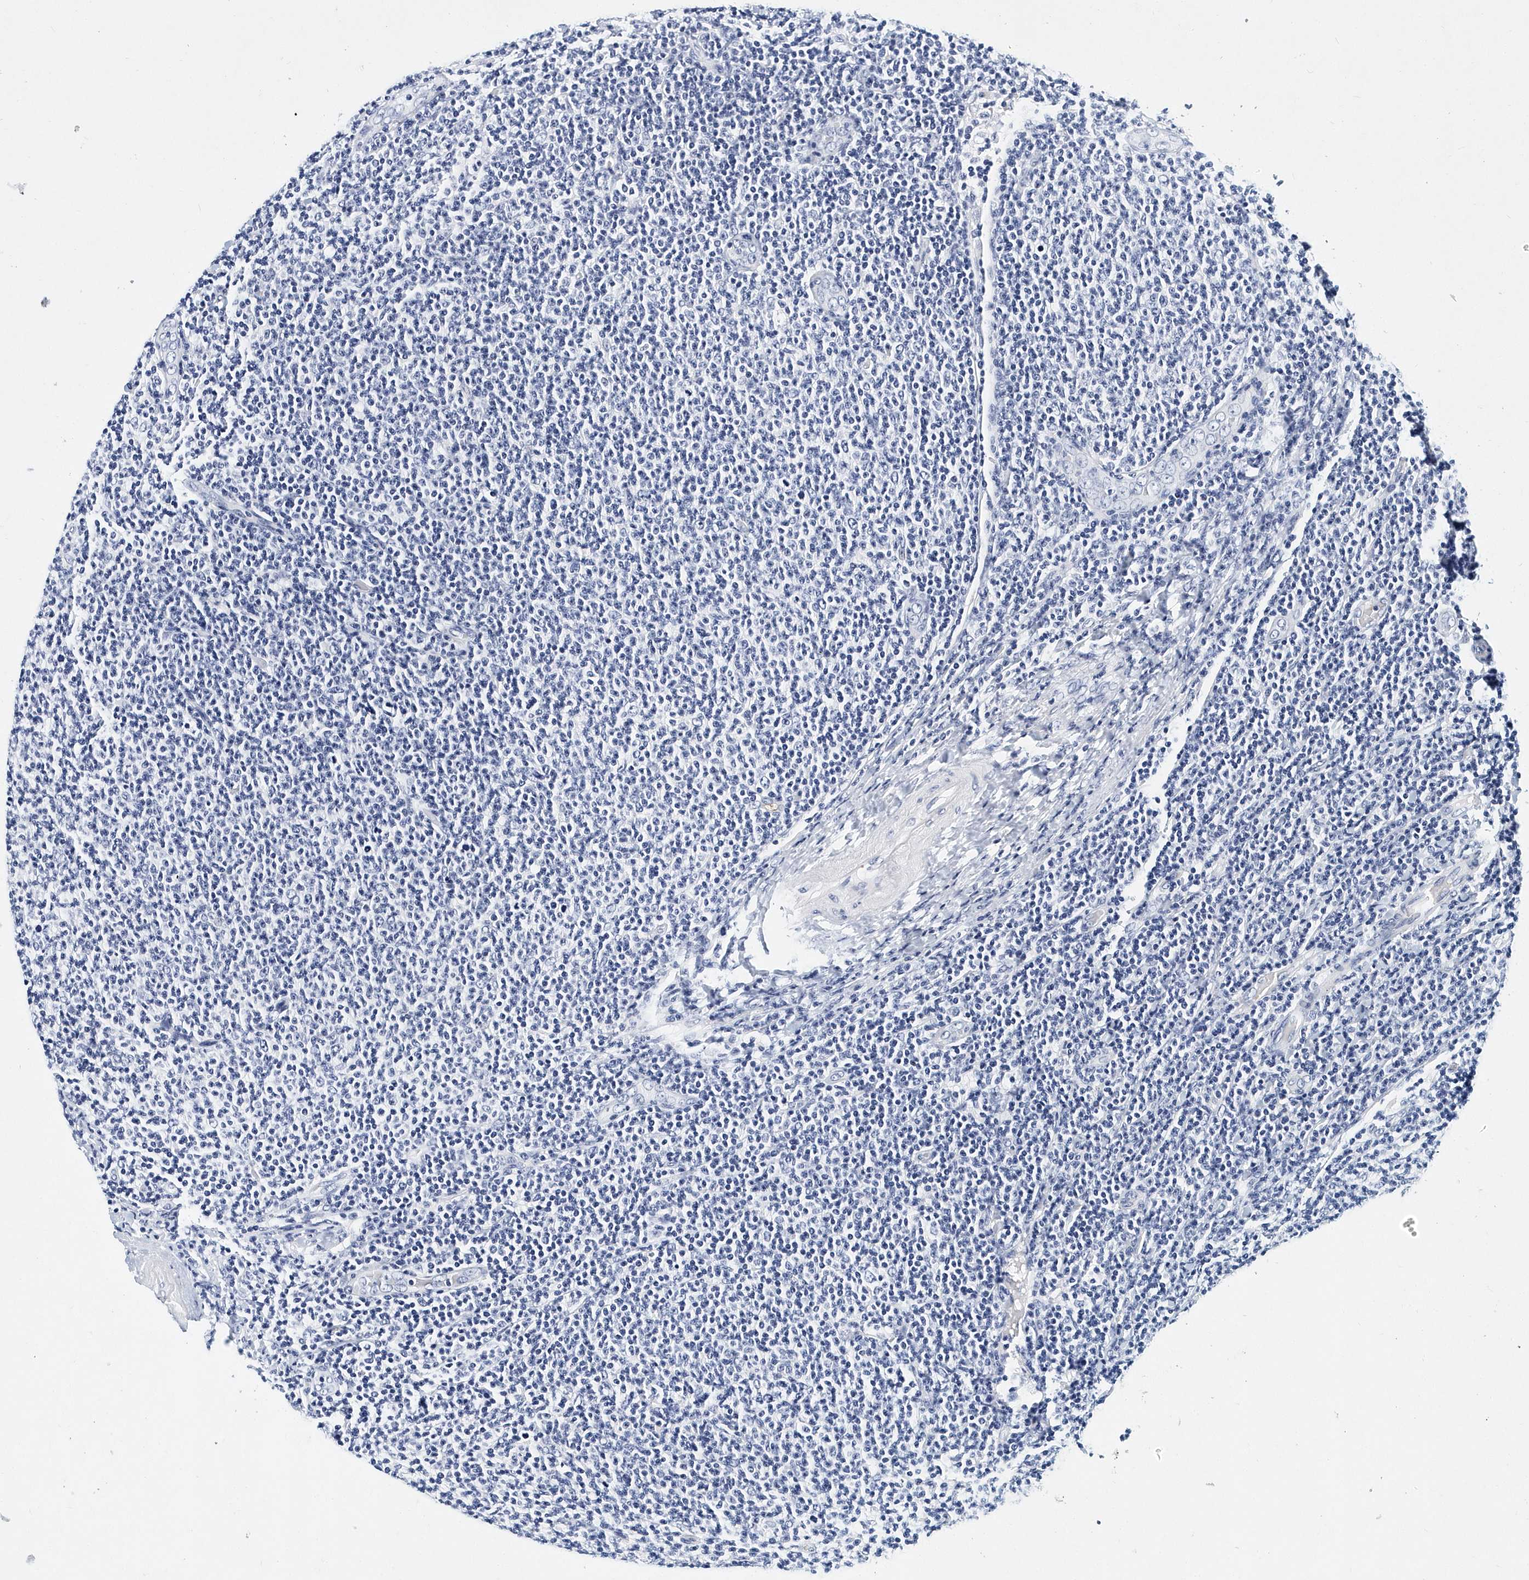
{"staining": {"intensity": "negative", "quantity": "none", "location": "none"}, "tissue": "lymphoma", "cell_type": "Tumor cells", "image_type": "cancer", "snomed": [{"axis": "morphology", "description": "Malignant lymphoma, non-Hodgkin's type, Low grade"}, {"axis": "topography", "description": "Lymph node"}], "caption": "This photomicrograph is of low-grade malignant lymphoma, non-Hodgkin's type stained with IHC to label a protein in brown with the nuclei are counter-stained blue. There is no staining in tumor cells. (Stains: DAB (3,3'-diaminobenzidine) IHC with hematoxylin counter stain, Microscopy: brightfield microscopy at high magnification).", "gene": "ITGA2B", "patient": {"sex": "male", "age": 66}}